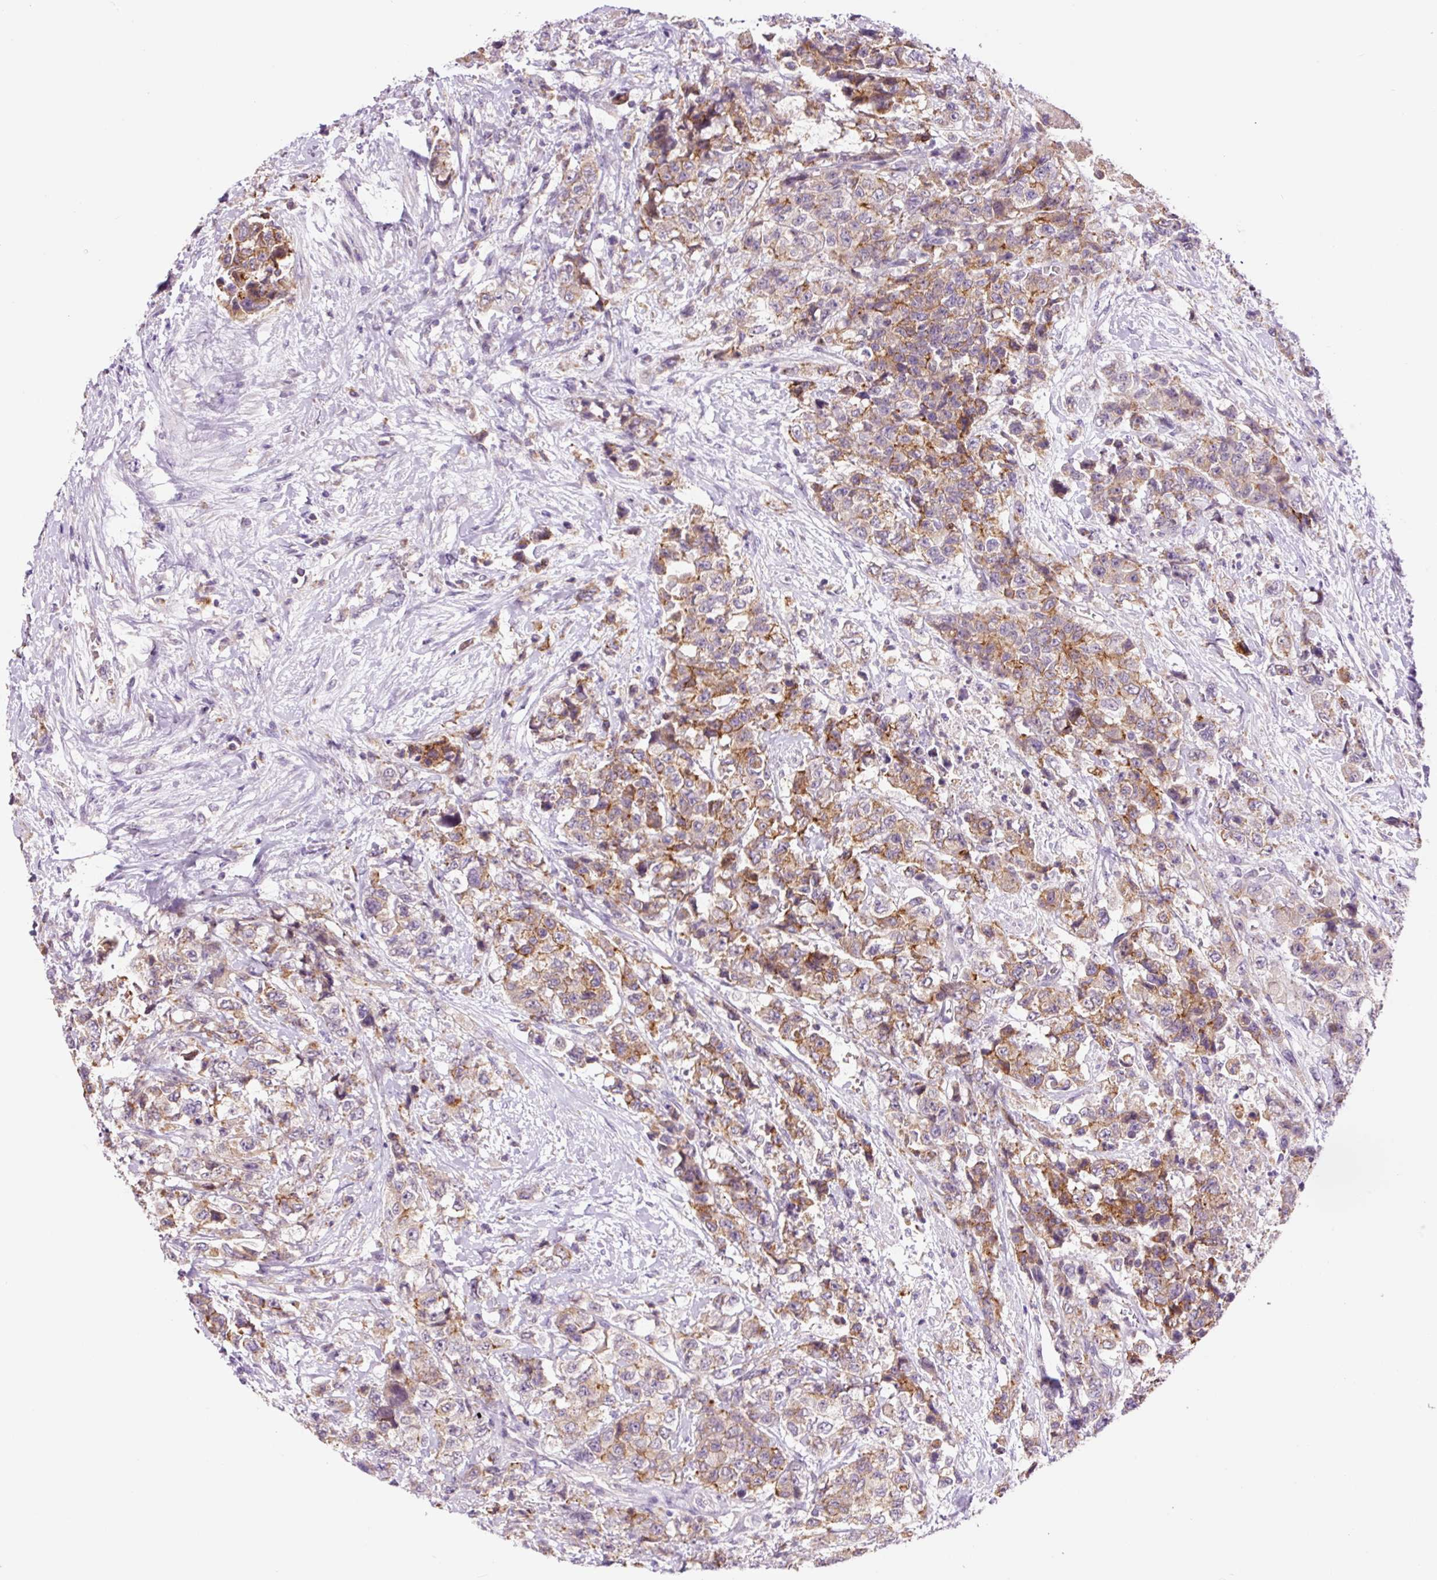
{"staining": {"intensity": "moderate", "quantity": ">75%", "location": "nuclear"}, "tissue": "urothelial cancer", "cell_type": "Tumor cells", "image_type": "cancer", "snomed": [{"axis": "morphology", "description": "Urothelial carcinoma, High grade"}, {"axis": "topography", "description": "Urinary bladder"}], "caption": "A medium amount of moderate nuclear expression is appreciated in approximately >75% of tumor cells in urothelial carcinoma (high-grade) tissue.", "gene": "PCK2", "patient": {"sex": "female", "age": 78}}